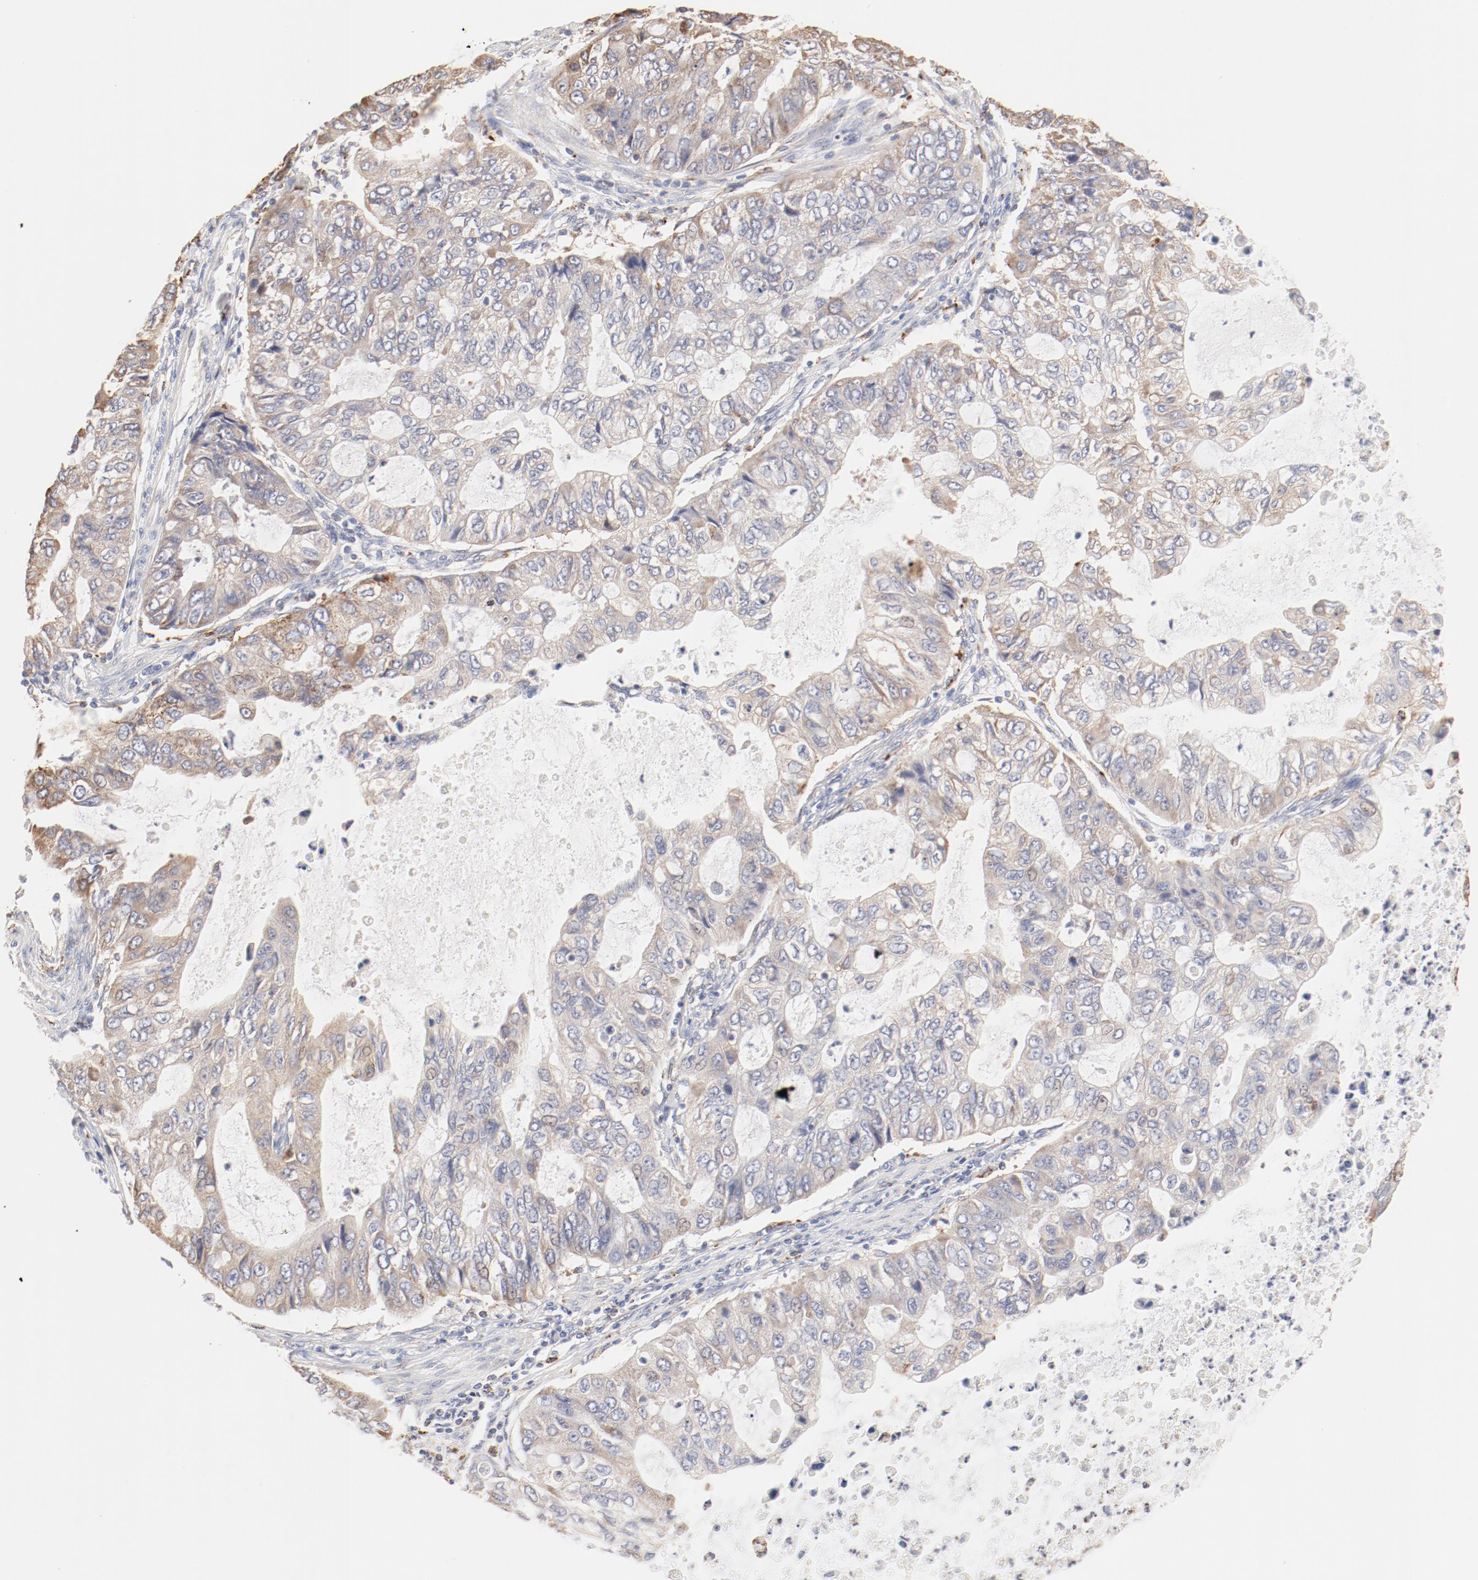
{"staining": {"intensity": "weak", "quantity": ">75%", "location": "cytoplasmic/membranous"}, "tissue": "stomach cancer", "cell_type": "Tumor cells", "image_type": "cancer", "snomed": [{"axis": "morphology", "description": "Adenocarcinoma, NOS"}, {"axis": "topography", "description": "Stomach, upper"}], "caption": "Immunohistochemistry of stomach cancer reveals low levels of weak cytoplasmic/membranous positivity in about >75% of tumor cells.", "gene": "CTSH", "patient": {"sex": "female", "age": 52}}